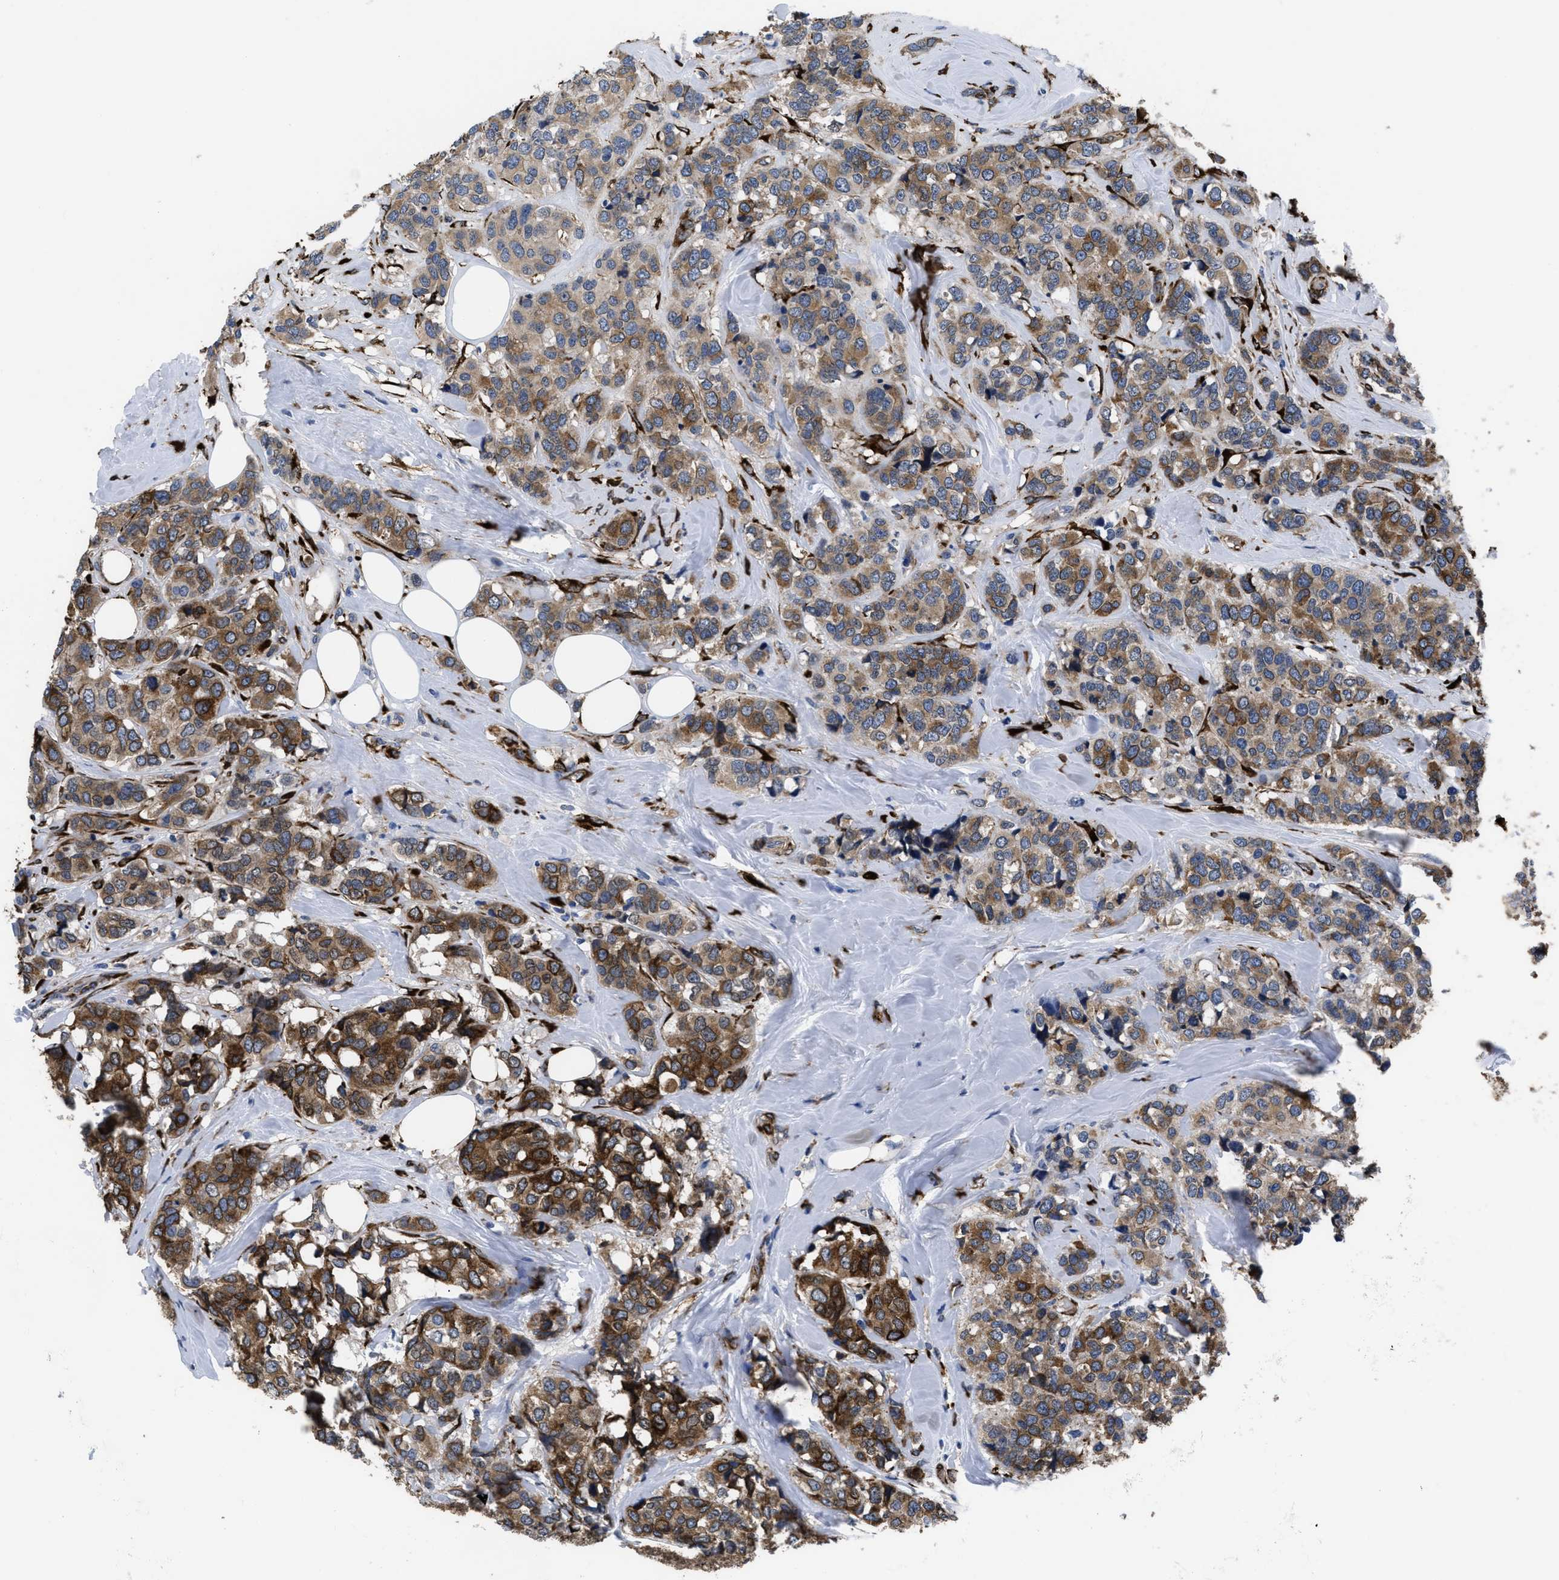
{"staining": {"intensity": "moderate", "quantity": ">75%", "location": "cytoplasmic/membranous"}, "tissue": "breast cancer", "cell_type": "Tumor cells", "image_type": "cancer", "snomed": [{"axis": "morphology", "description": "Lobular carcinoma"}, {"axis": "topography", "description": "Breast"}], "caption": "There is medium levels of moderate cytoplasmic/membranous staining in tumor cells of lobular carcinoma (breast), as demonstrated by immunohistochemical staining (brown color).", "gene": "SQLE", "patient": {"sex": "female", "age": 59}}